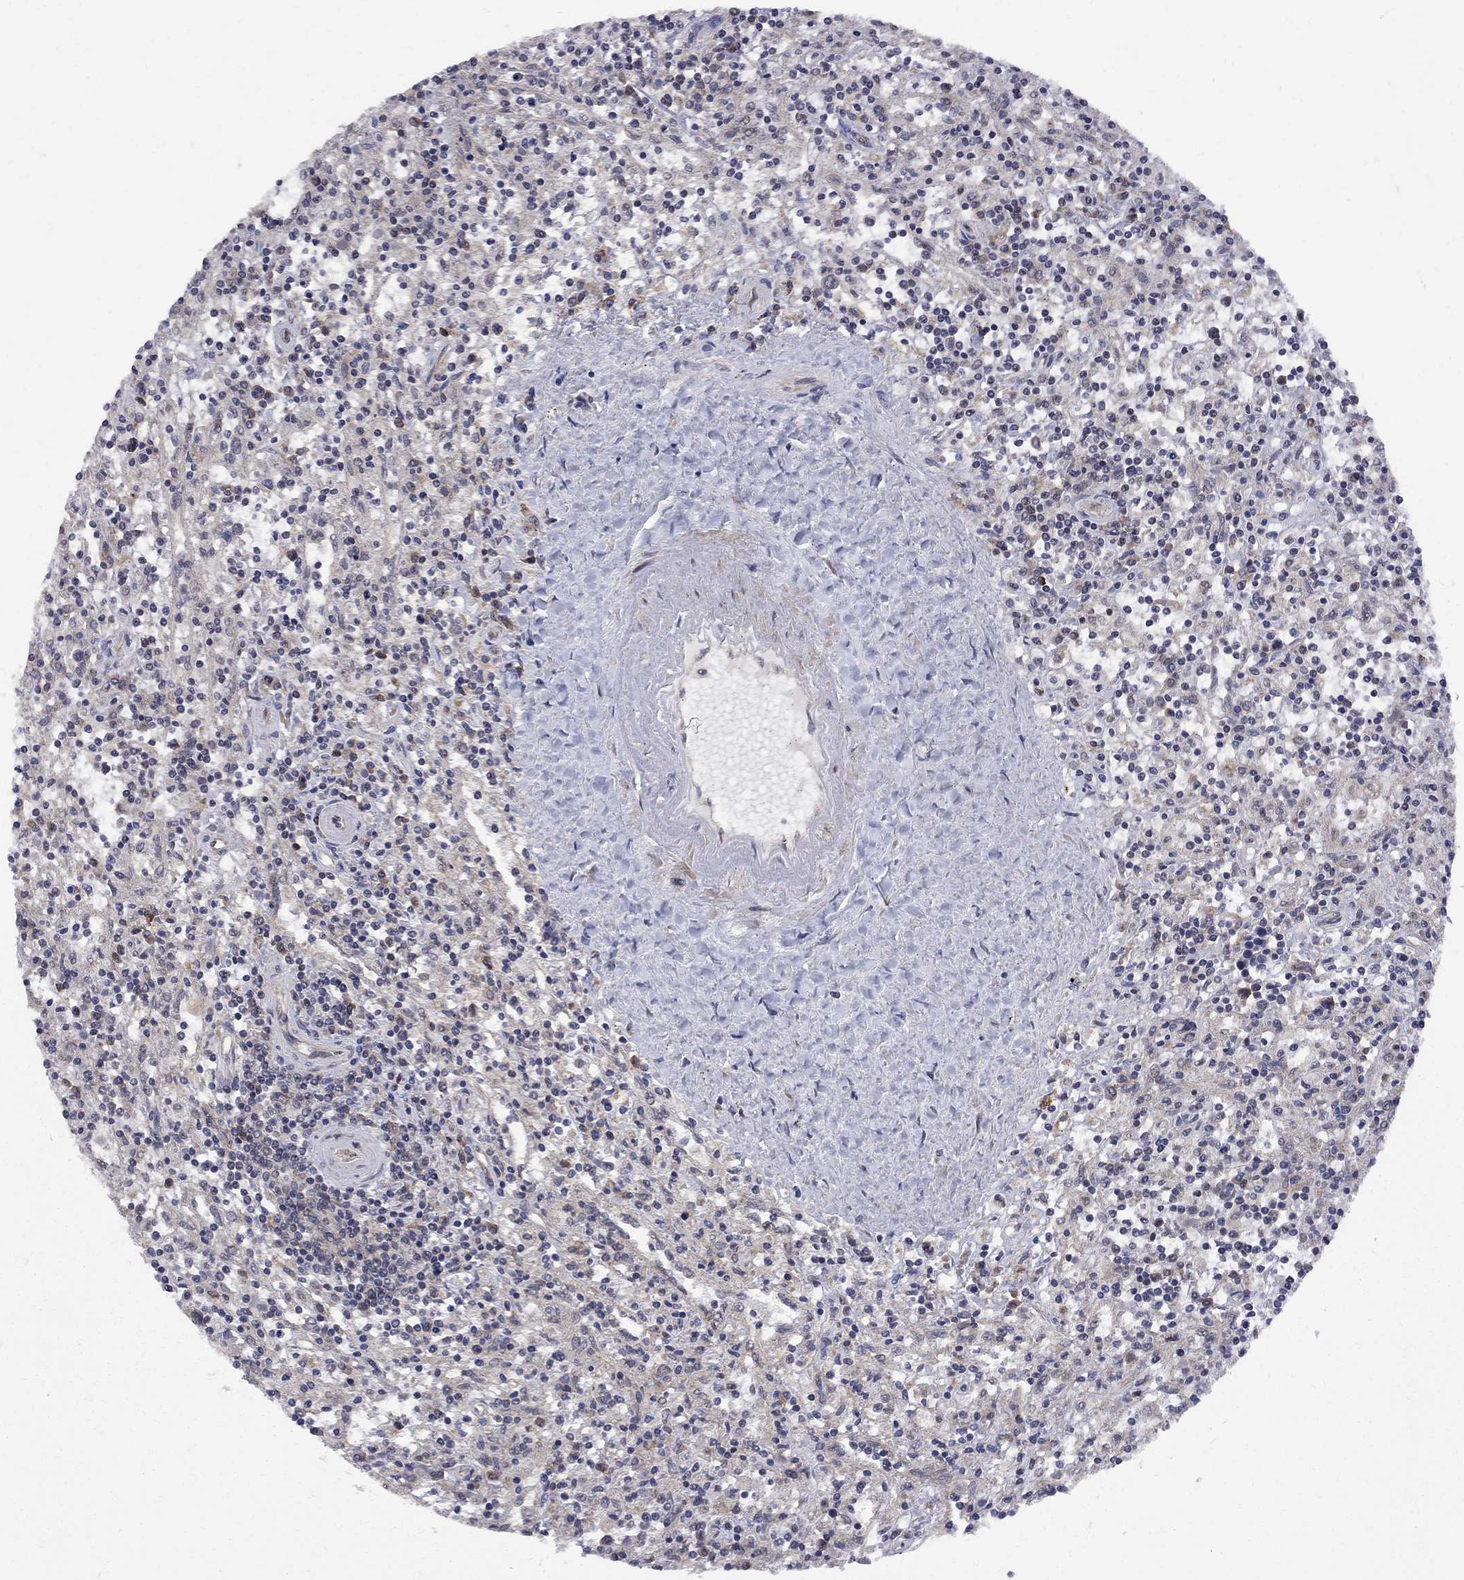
{"staining": {"intensity": "moderate", "quantity": "<25%", "location": "cytoplasmic/membranous"}, "tissue": "lymphoma", "cell_type": "Tumor cells", "image_type": "cancer", "snomed": [{"axis": "morphology", "description": "Malignant lymphoma, non-Hodgkin's type, Low grade"}, {"axis": "topography", "description": "Spleen"}], "caption": "Immunohistochemistry histopathology image of human lymphoma stained for a protein (brown), which reveals low levels of moderate cytoplasmic/membranous positivity in about <25% of tumor cells.", "gene": "CNOT11", "patient": {"sex": "male", "age": 62}}